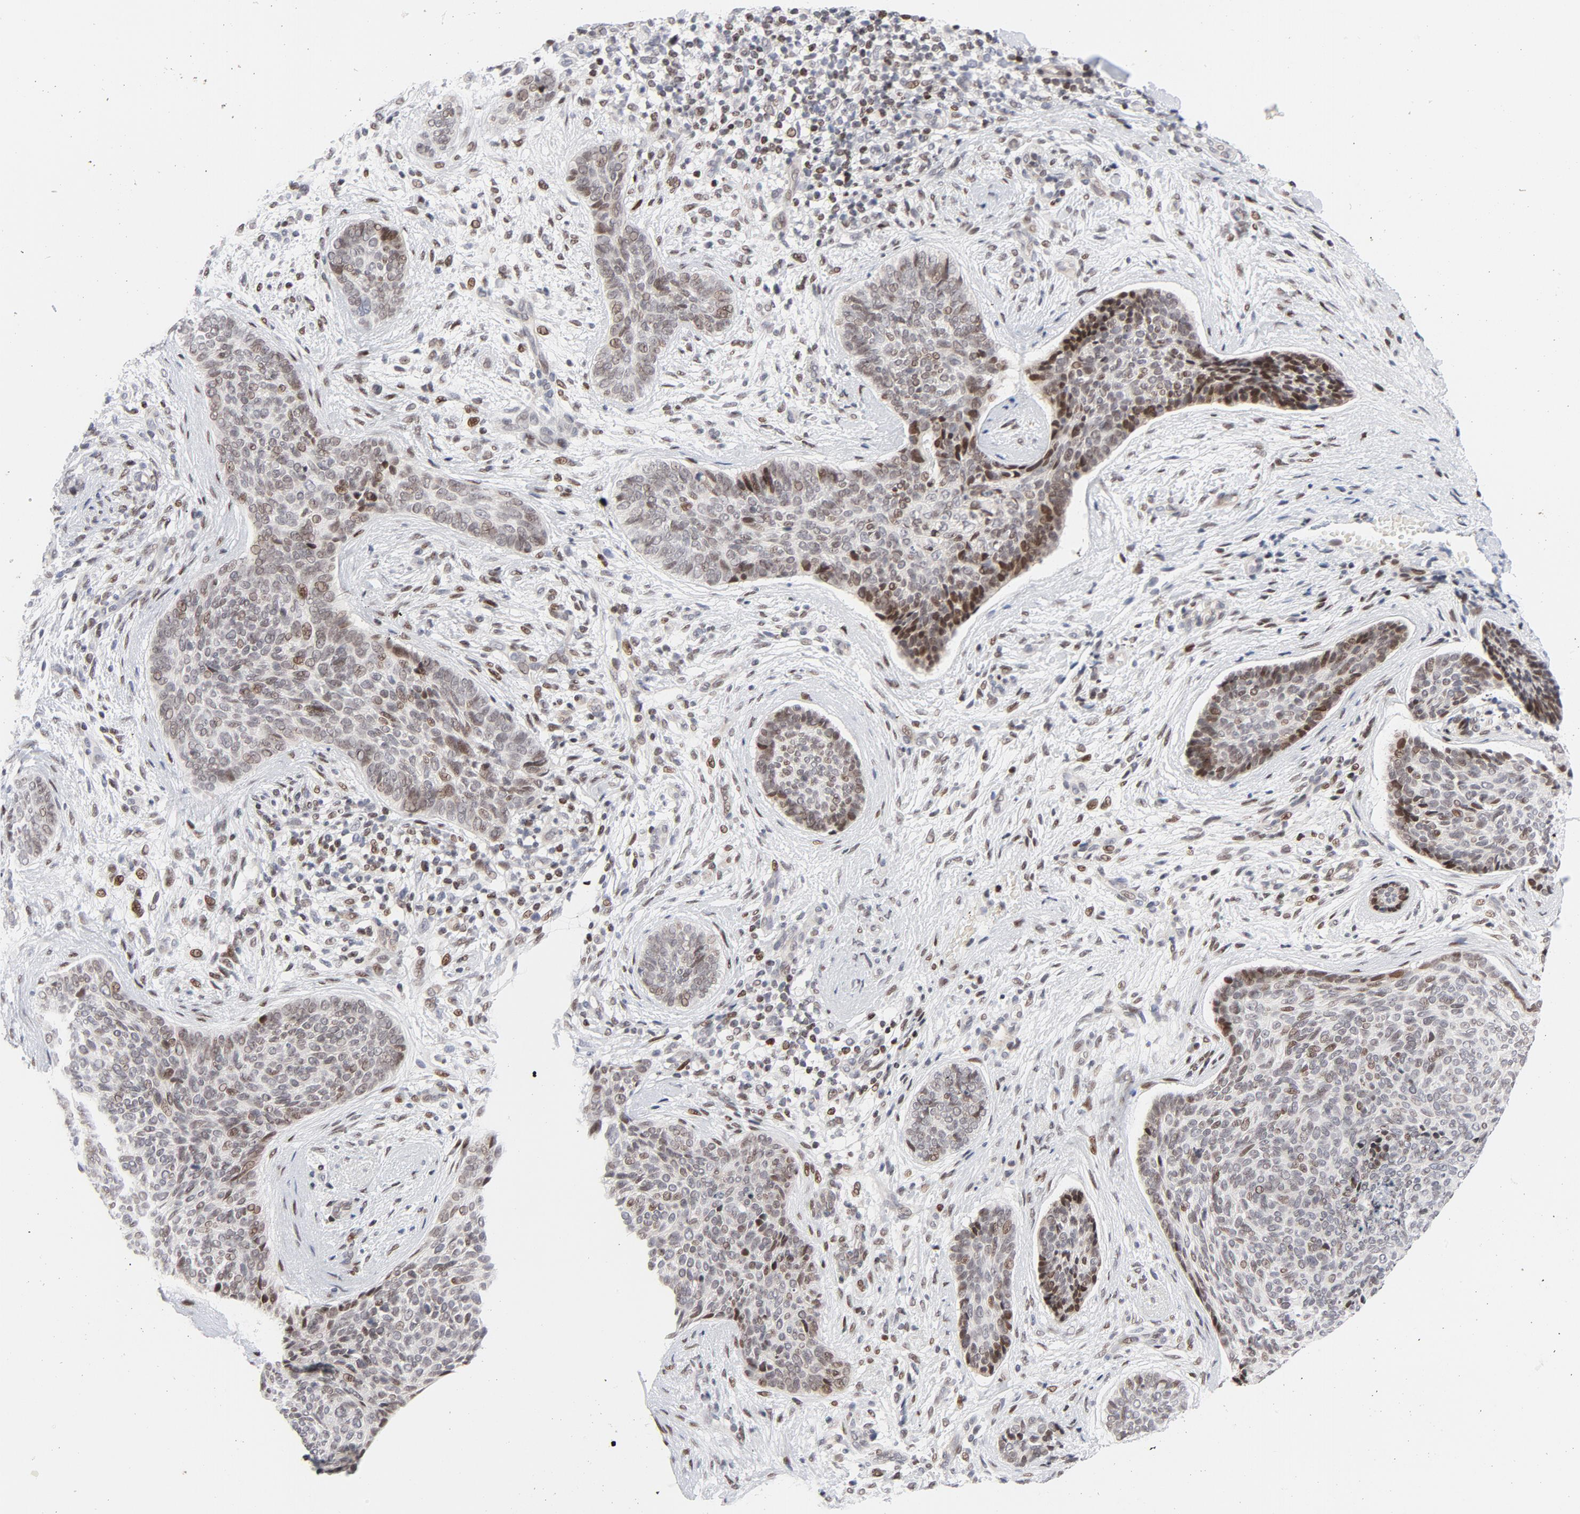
{"staining": {"intensity": "moderate", "quantity": "25%-75%", "location": "nuclear"}, "tissue": "skin cancer", "cell_type": "Tumor cells", "image_type": "cancer", "snomed": [{"axis": "morphology", "description": "Normal tissue, NOS"}, {"axis": "morphology", "description": "Basal cell carcinoma"}, {"axis": "topography", "description": "Skin"}], "caption": "High-magnification brightfield microscopy of basal cell carcinoma (skin) stained with DAB (3,3'-diaminobenzidine) (brown) and counterstained with hematoxylin (blue). tumor cells exhibit moderate nuclear expression is seen in approximately25%-75% of cells.", "gene": "NFIC", "patient": {"sex": "female", "age": 57}}